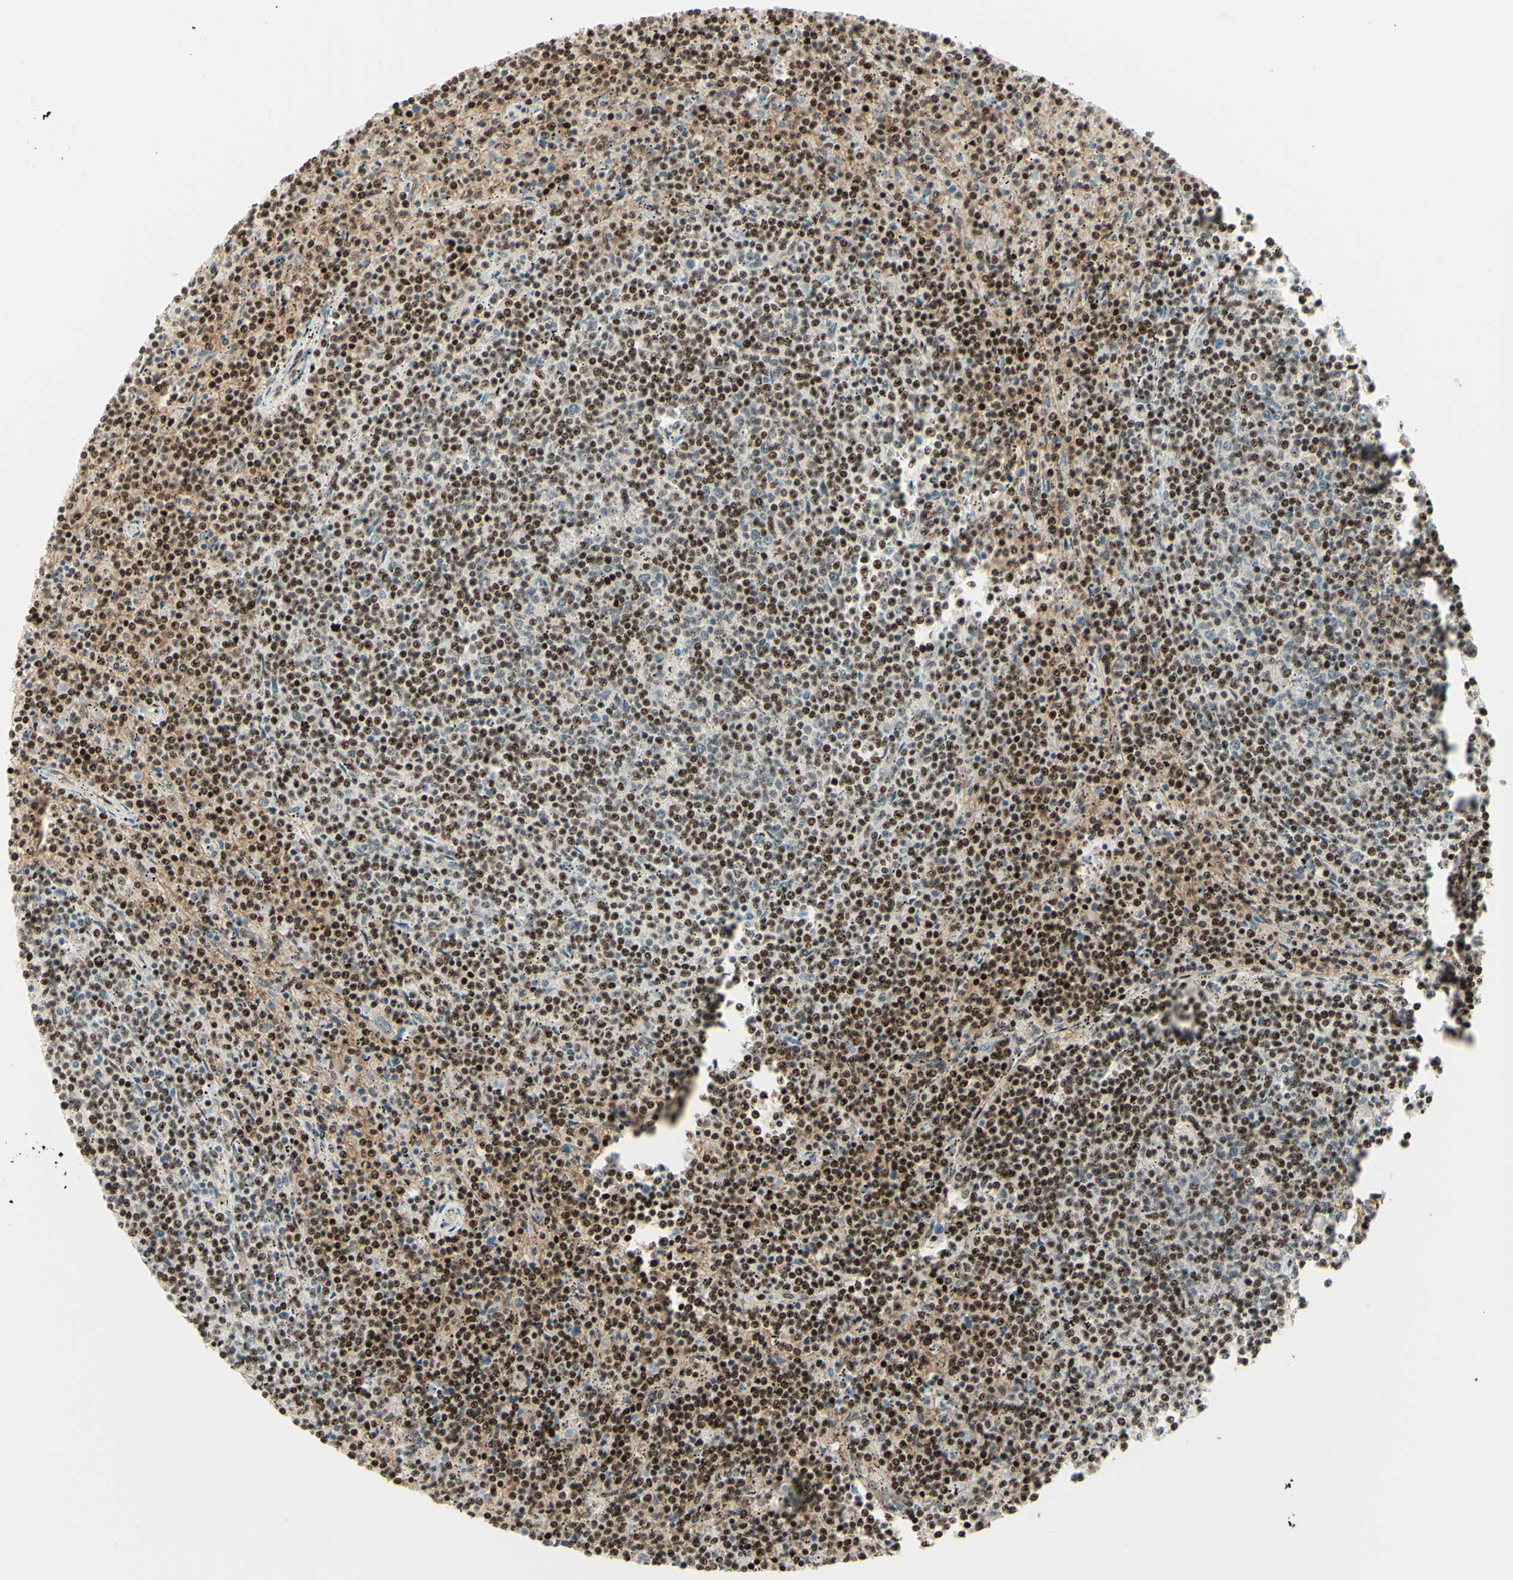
{"staining": {"intensity": "moderate", "quantity": "25%-75%", "location": "nuclear"}, "tissue": "lymphoma", "cell_type": "Tumor cells", "image_type": "cancer", "snomed": [{"axis": "morphology", "description": "Malignant lymphoma, non-Hodgkin's type, Low grade"}, {"axis": "topography", "description": "Spleen"}], "caption": "Protein expression by immunohistochemistry shows moderate nuclear positivity in about 25%-75% of tumor cells in malignant lymphoma, non-Hodgkin's type (low-grade).", "gene": "CDKL5", "patient": {"sex": "female", "age": 50}}